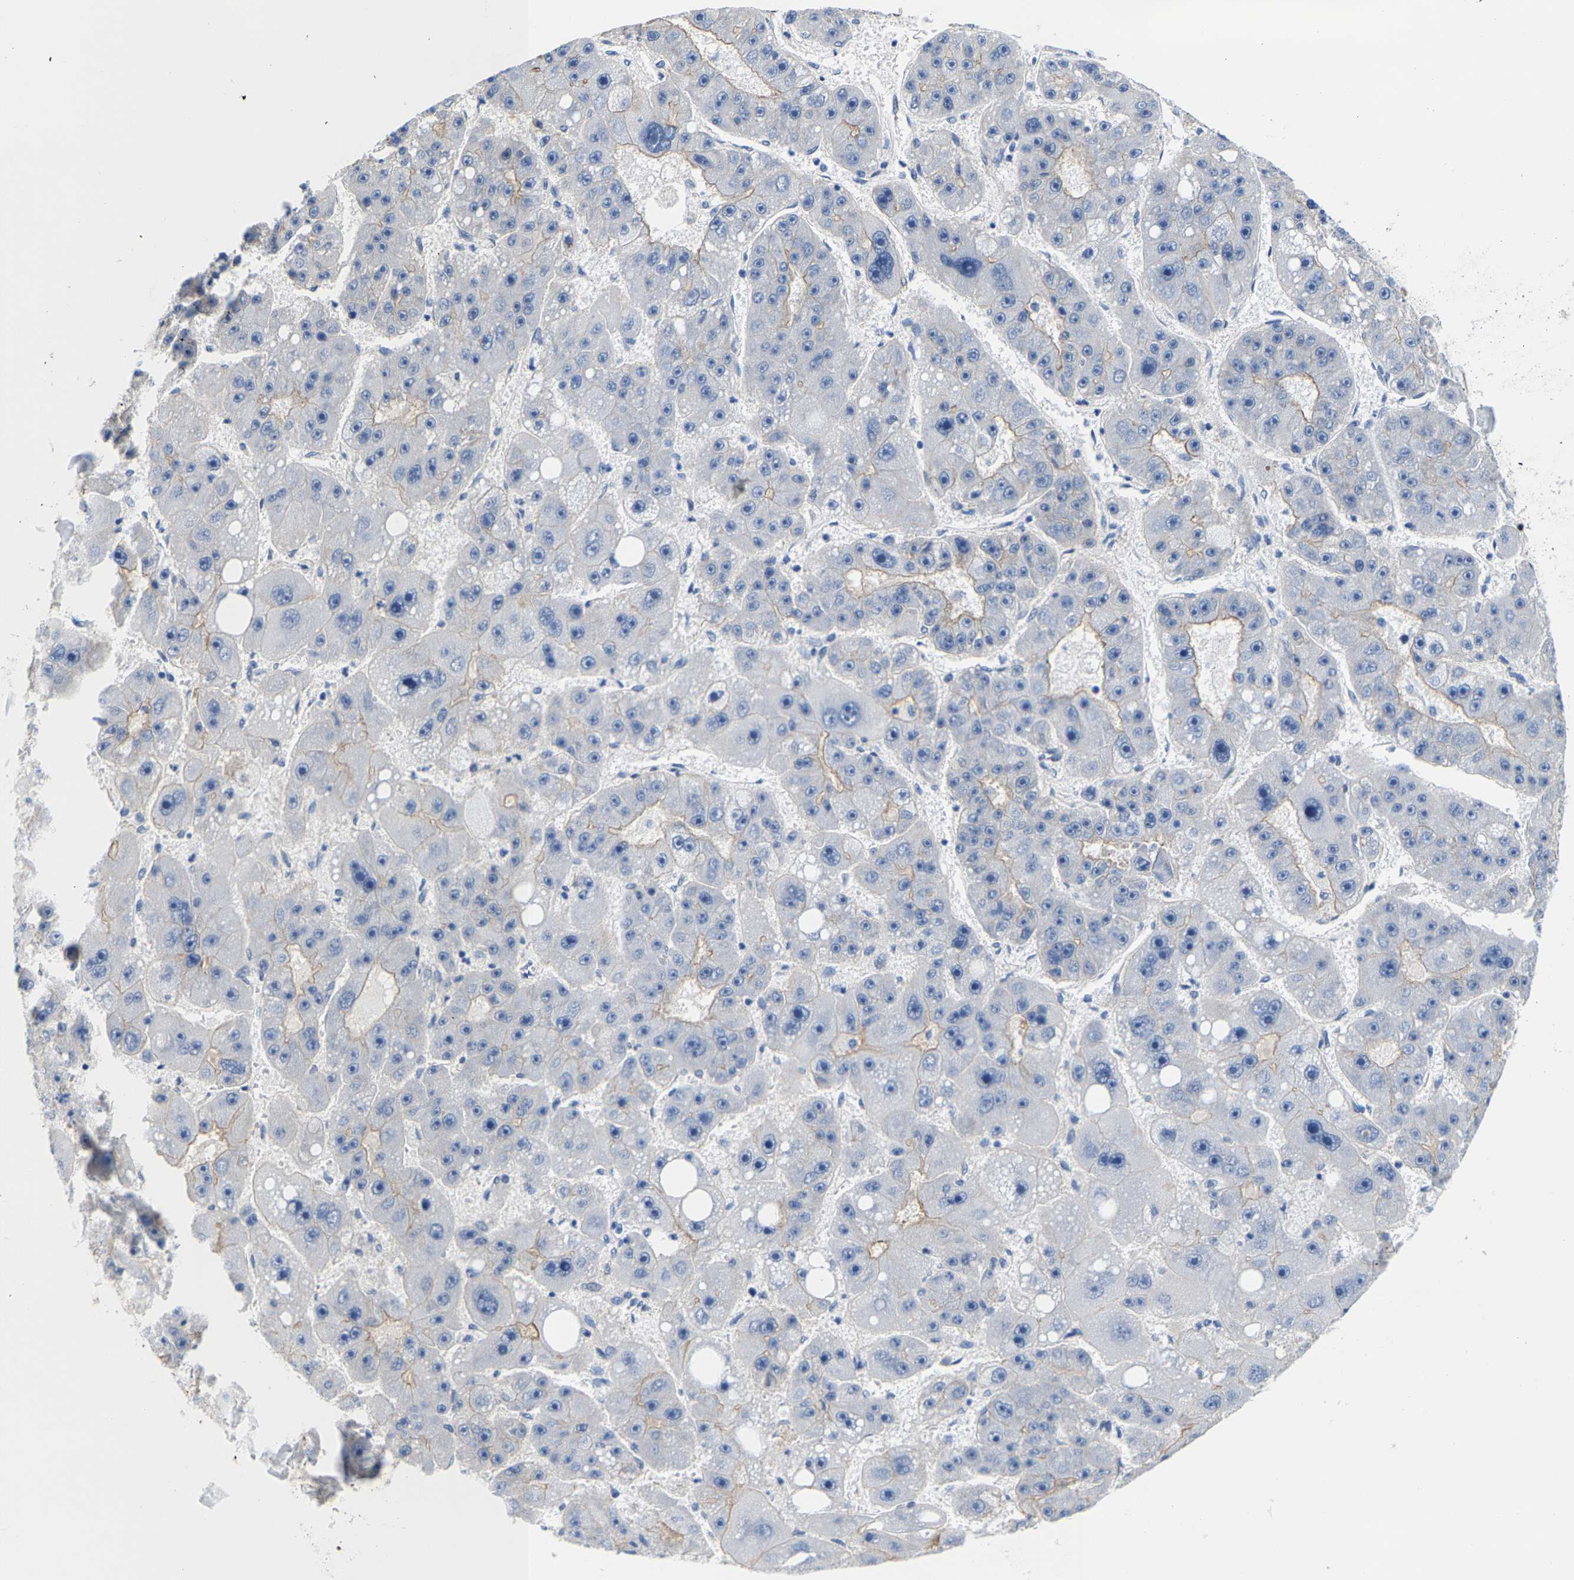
{"staining": {"intensity": "negative", "quantity": "none", "location": "none"}, "tissue": "liver cancer", "cell_type": "Tumor cells", "image_type": "cancer", "snomed": [{"axis": "morphology", "description": "Carcinoma, Hepatocellular, NOS"}, {"axis": "topography", "description": "Liver"}], "caption": "Liver cancer was stained to show a protein in brown. There is no significant positivity in tumor cells.", "gene": "DSCAM", "patient": {"sex": "female", "age": 61}}